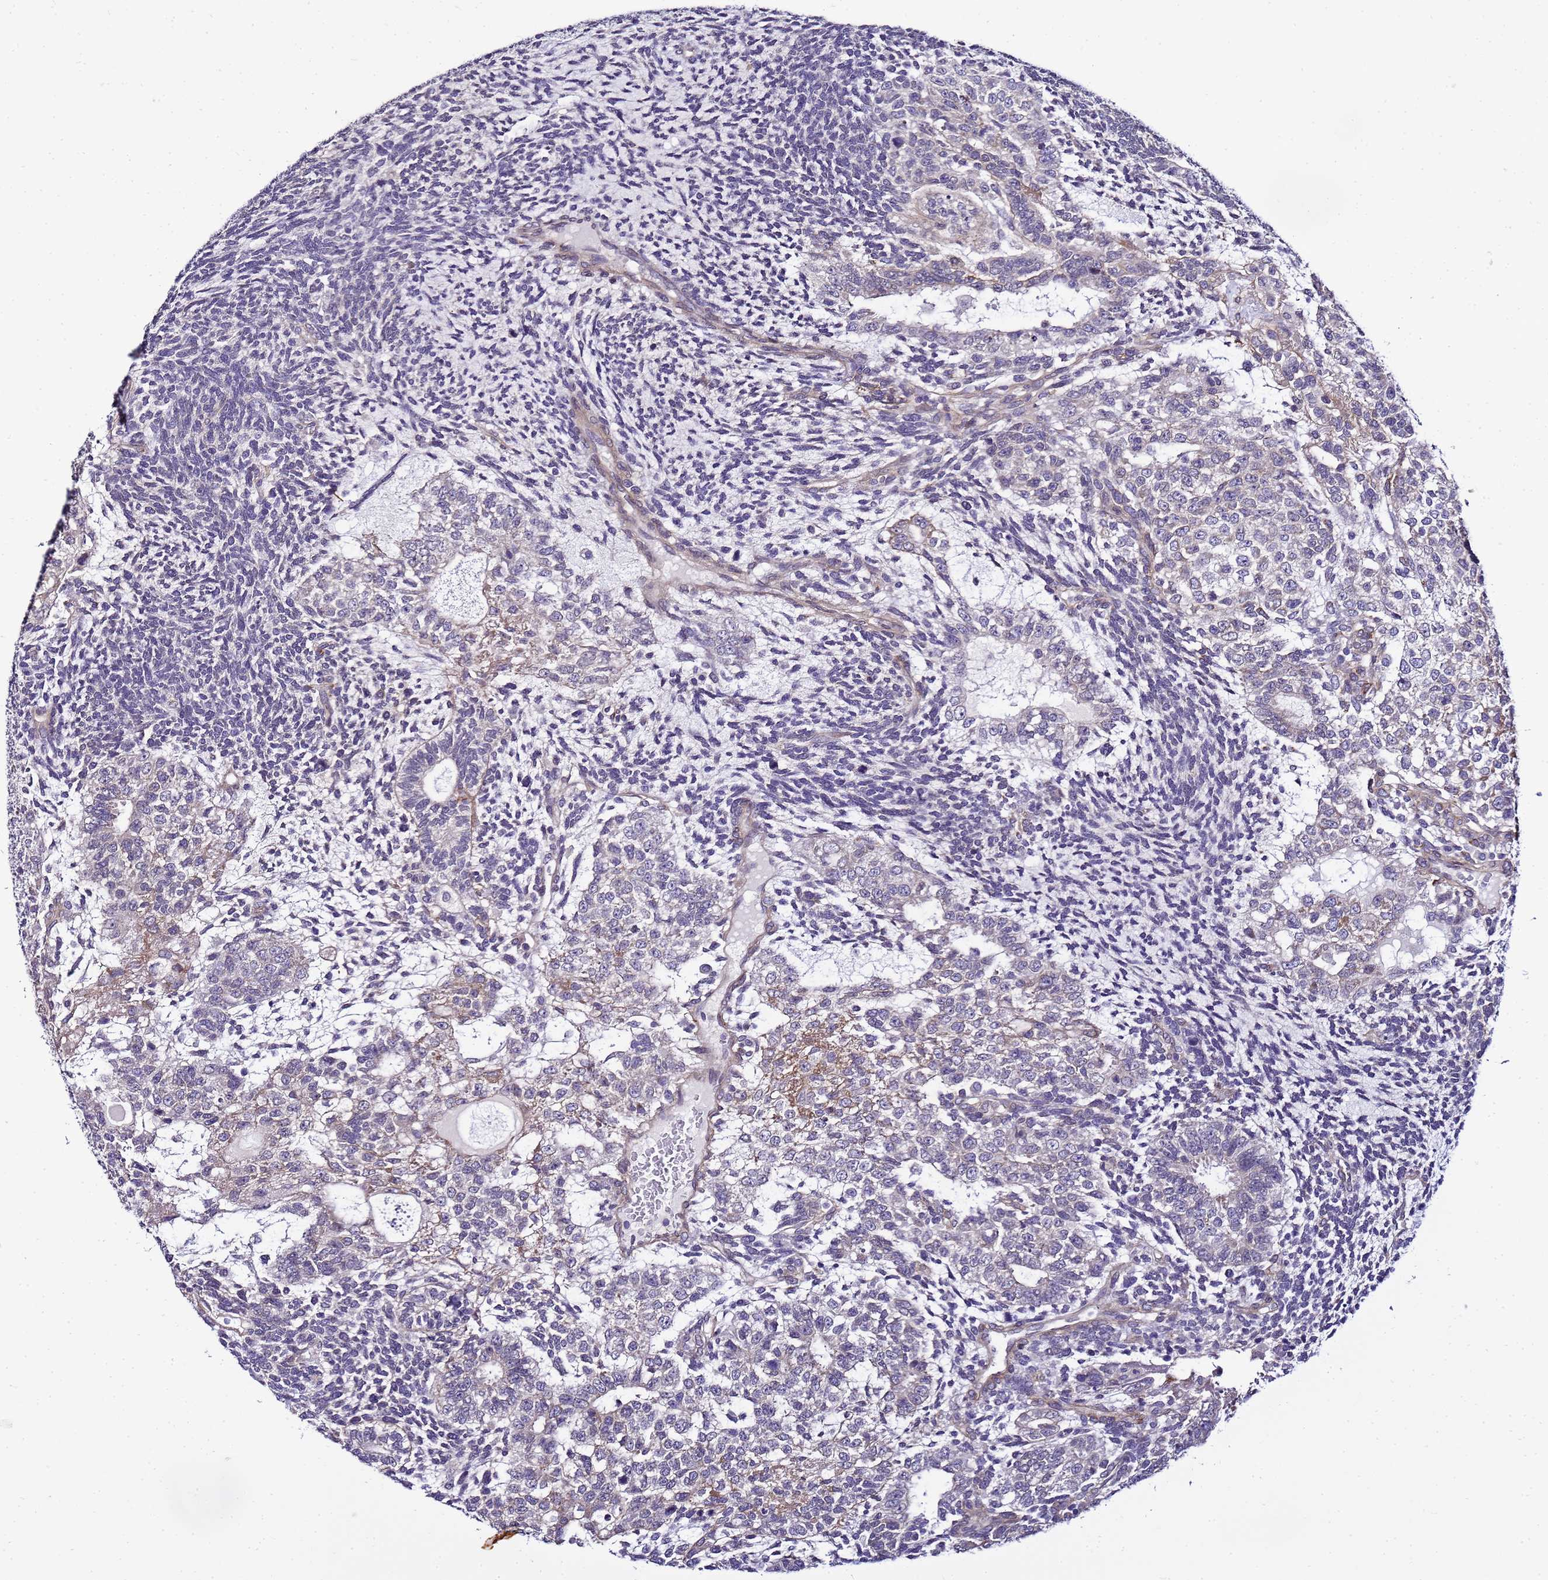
{"staining": {"intensity": "moderate", "quantity": "<25%", "location": "cytoplasmic/membranous"}, "tissue": "testis cancer", "cell_type": "Tumor cells", "image_type": "cancer", "snomed": [{"axis": "morphology", "description": "Carcinoma, Embryonal, NOS"}, {"axis": "topography", "description": "Testis"}], "caption": "This histopathology image exhibits testis cancer stained with IHC to label a protein in brown. The cytoplasmic/membranous of tumor cells show moderate positivity for the protein. Nuclei are counter-stained blue.", "gene": "FAM166B", "patient": {"sex": "male", "age": 23}}